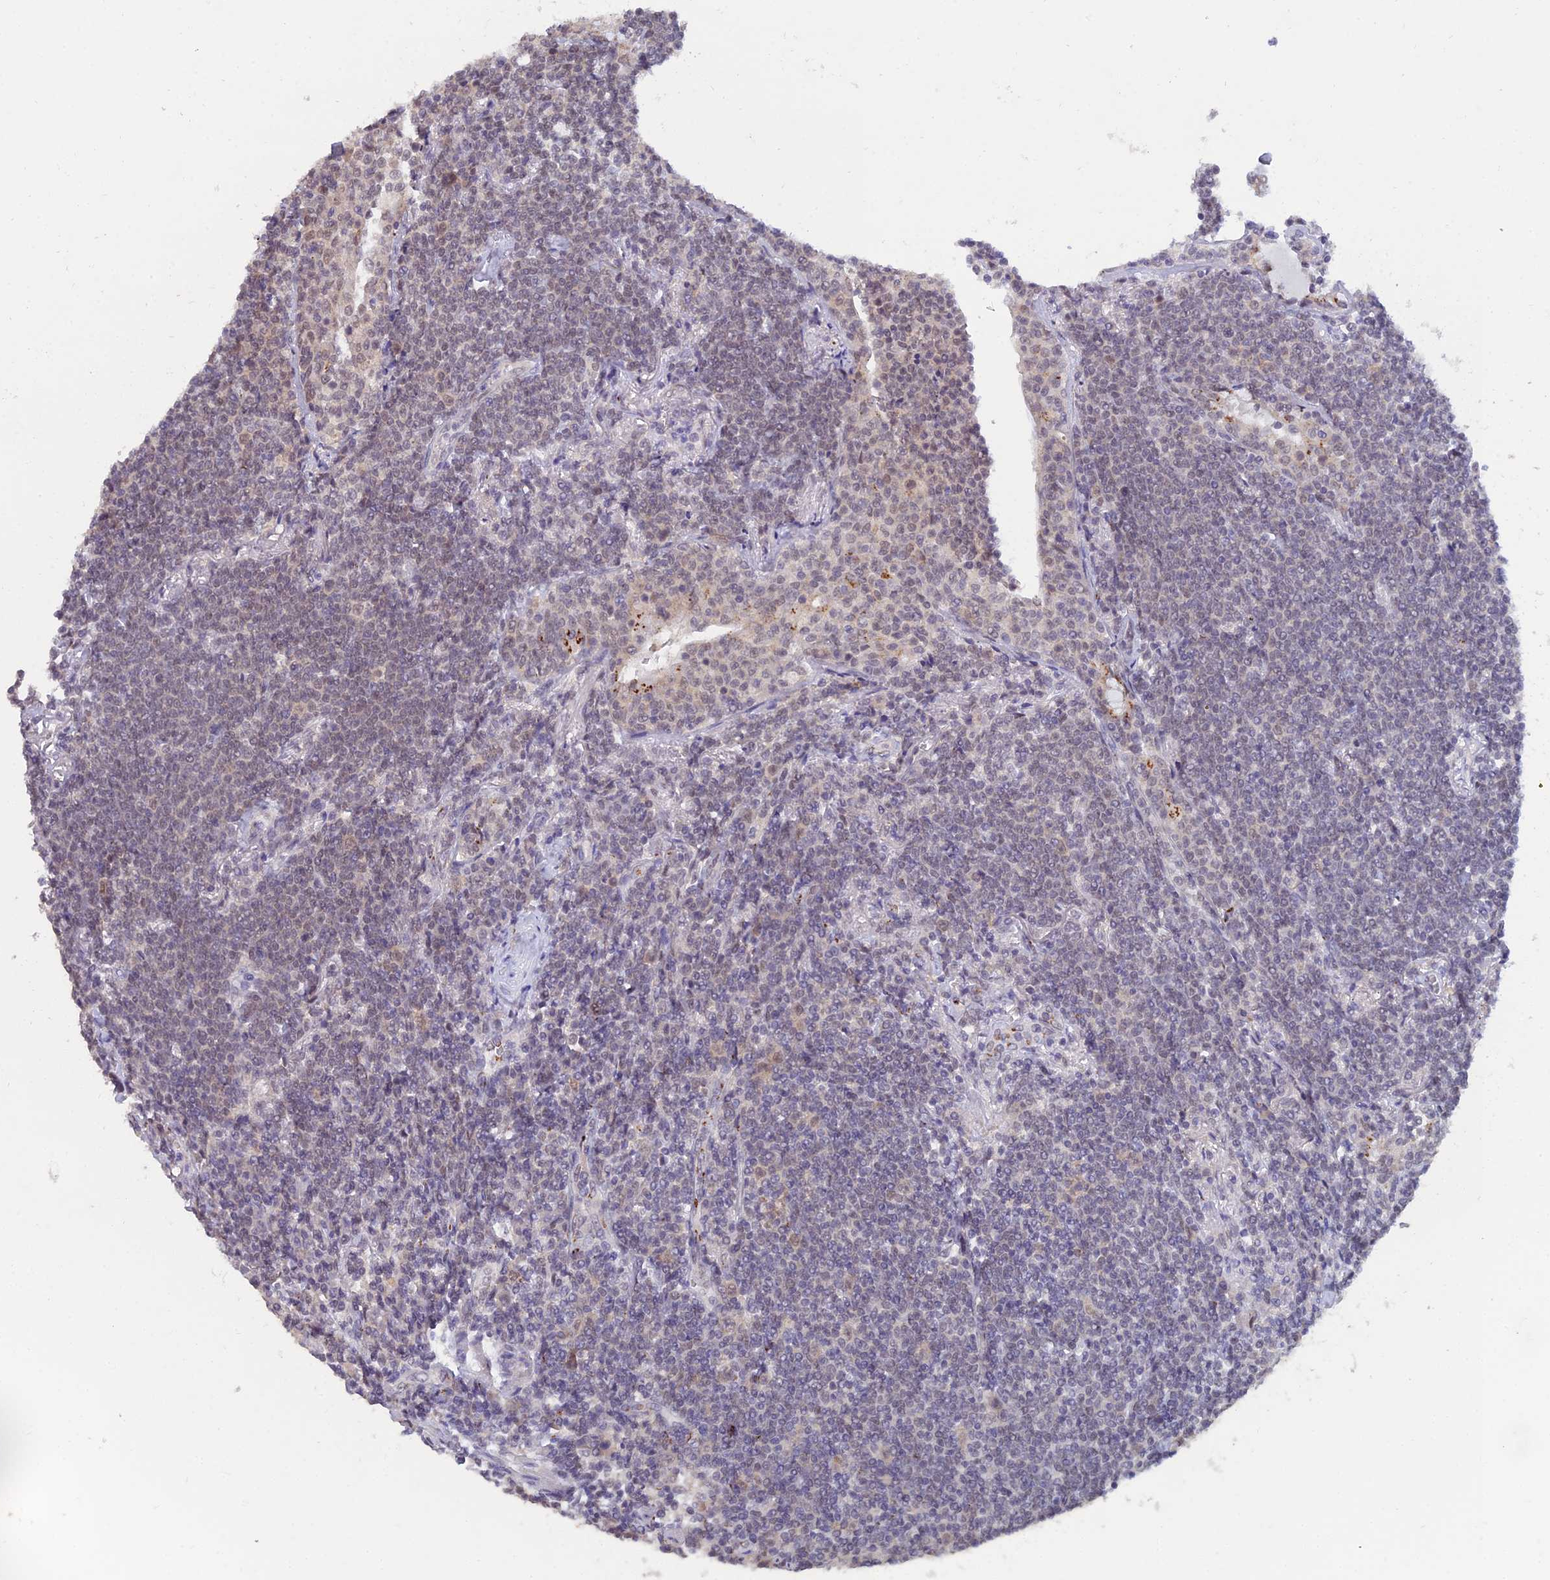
{"staining": {"intensity": "weak", "quantity": "25%-75%", "location": "nuclear"}, "tissue": "lymphoma", "cell_type": "Tumor cells", "image_type": "cancer", "snomed": [{"axis": "morphology", "description": "Malignant lymphoma, non-Hodgkin's type, Low grade"}, {"axis": "topography", "description": "Lung"}], "caption": "Human lymphoma stained with a brown dye shows weak nuclear positive staining in about 25%-75% of tumor cells.", "gene": "THOC3", "patient": {"sex": "female", "age": 71}}